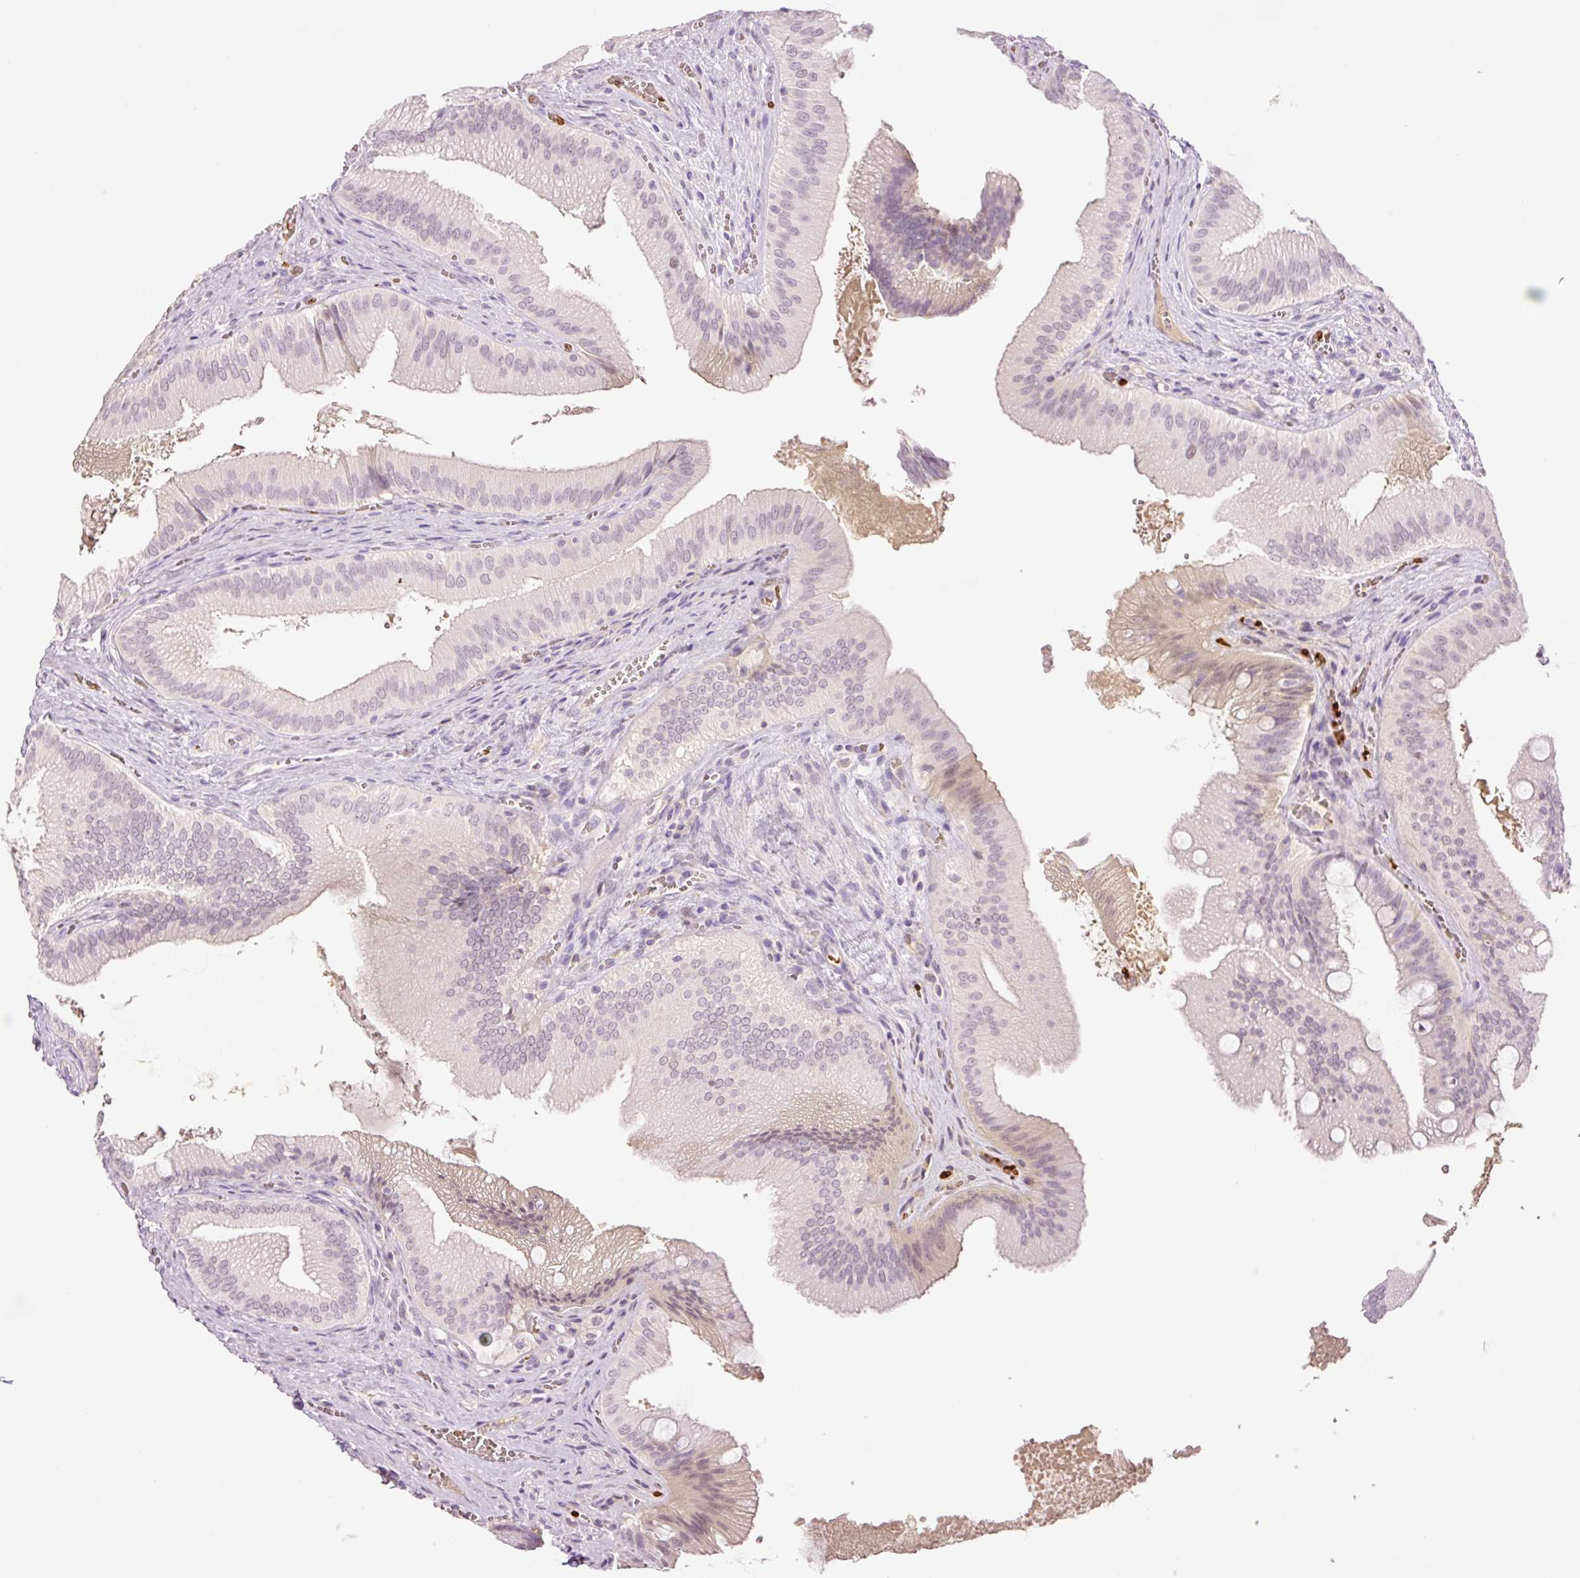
{"staining": {"intensity": "negative", "quantity": "none", "location": "none"}, "tissue": "gallbladder", "cell_type": "Glandular cells", "image_type": "normal", "snomed": [{"axis": "morphology", "description": "Normal tissue, NOS"}, {"axis": "topography", "description": "Gallbladder"}], "caption": "Micrograph shows no protein staining in glandular cells of normal gallbladder. (Stains: DAB (3,3'-diaminobenzidine) immunohistochemistry (IHC) with hematoxylin counter stain, Microscopy: brightfield microscopy at high magnification).", "gene": "LY6G6D", "patient": {"sex": "male", "age": 17}}